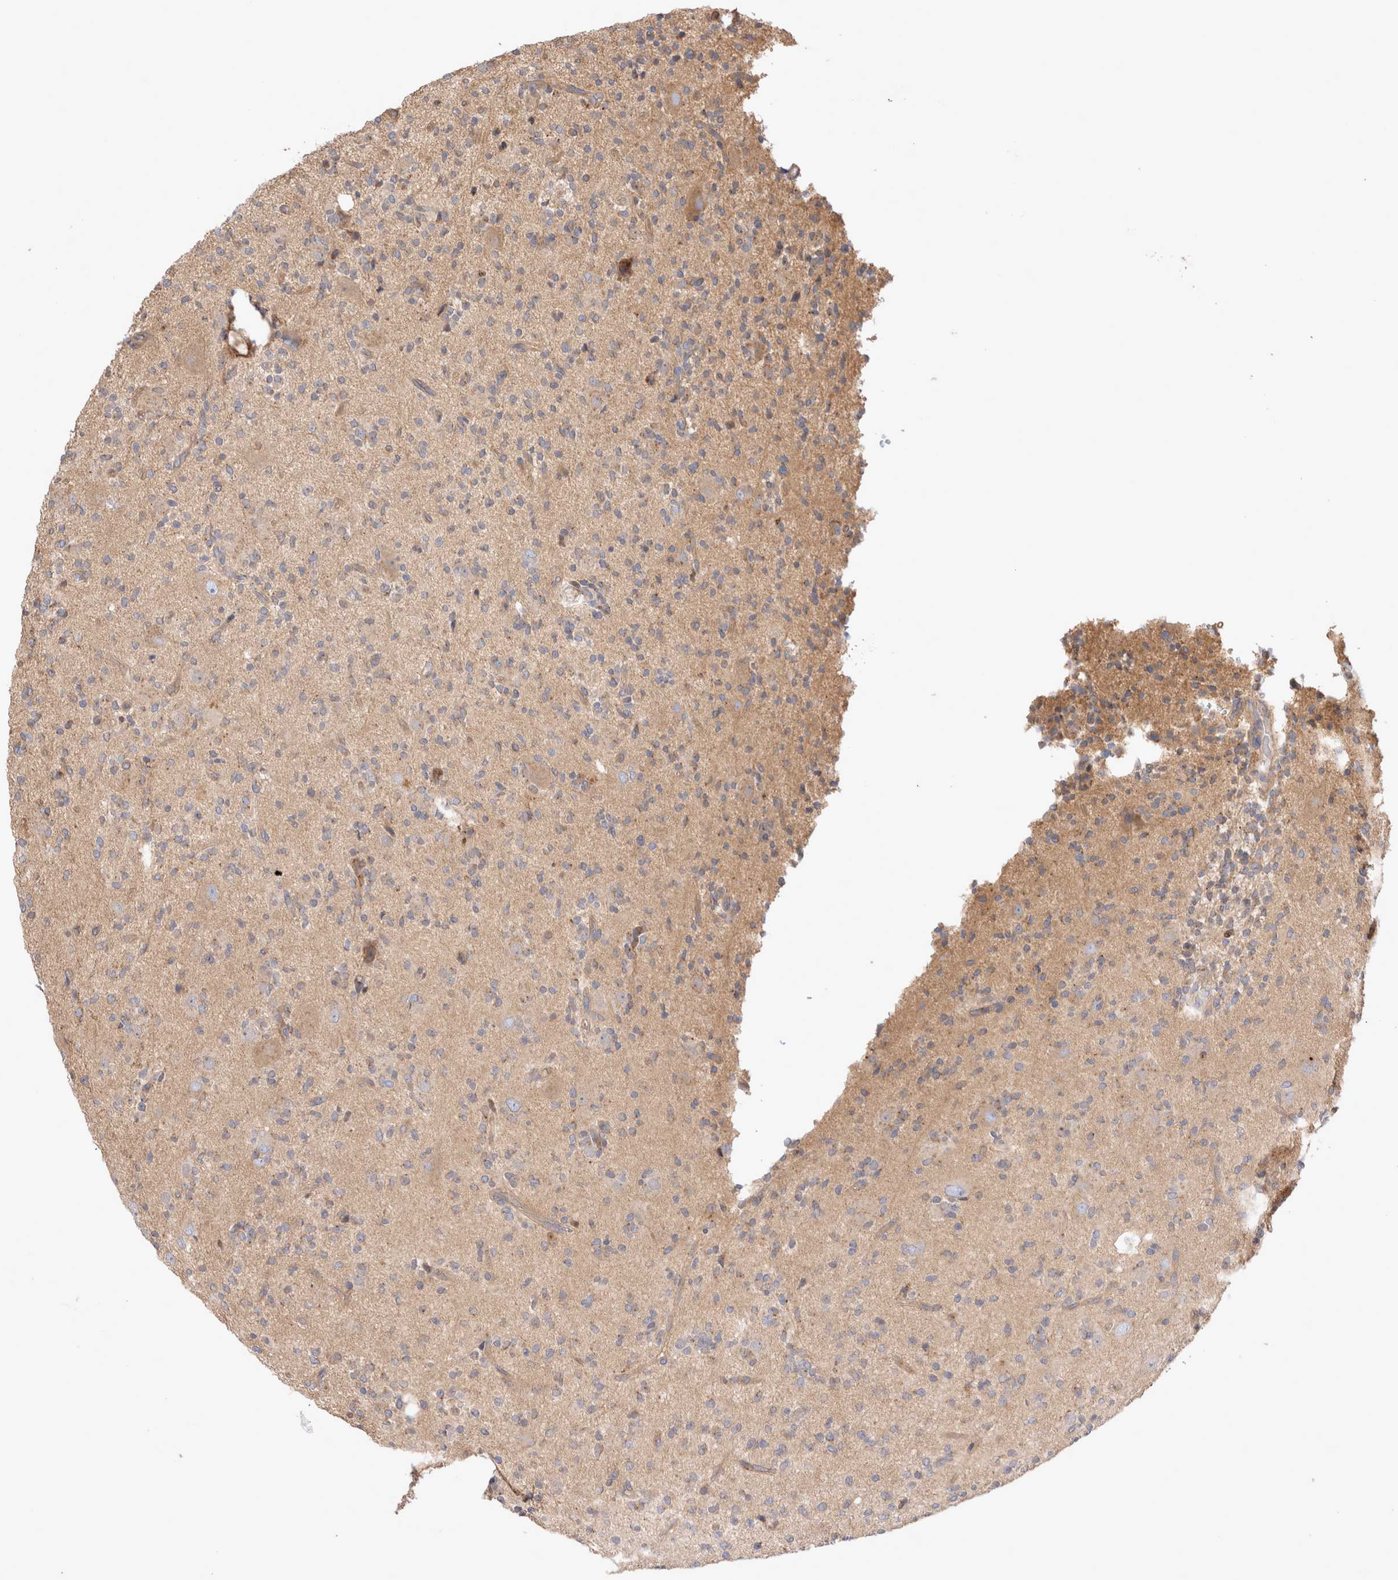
{"staining": {"intensity": "negative", "quantity": "none", "location": "none"}, "tissue": "glioma", "cell_type": "Tumor cells", "image_type": "cancer", "snomed": [{"axis": "morphology", "description": "Glioma, malignant, High grade"}, {"axis": "topography", "description": "Brain"}], "caption": "Immunohistochemistry of glioma reveals no staining in tumor cells.", "gene": "NXT2", "patient": {"sex": "male", "age": 34}}